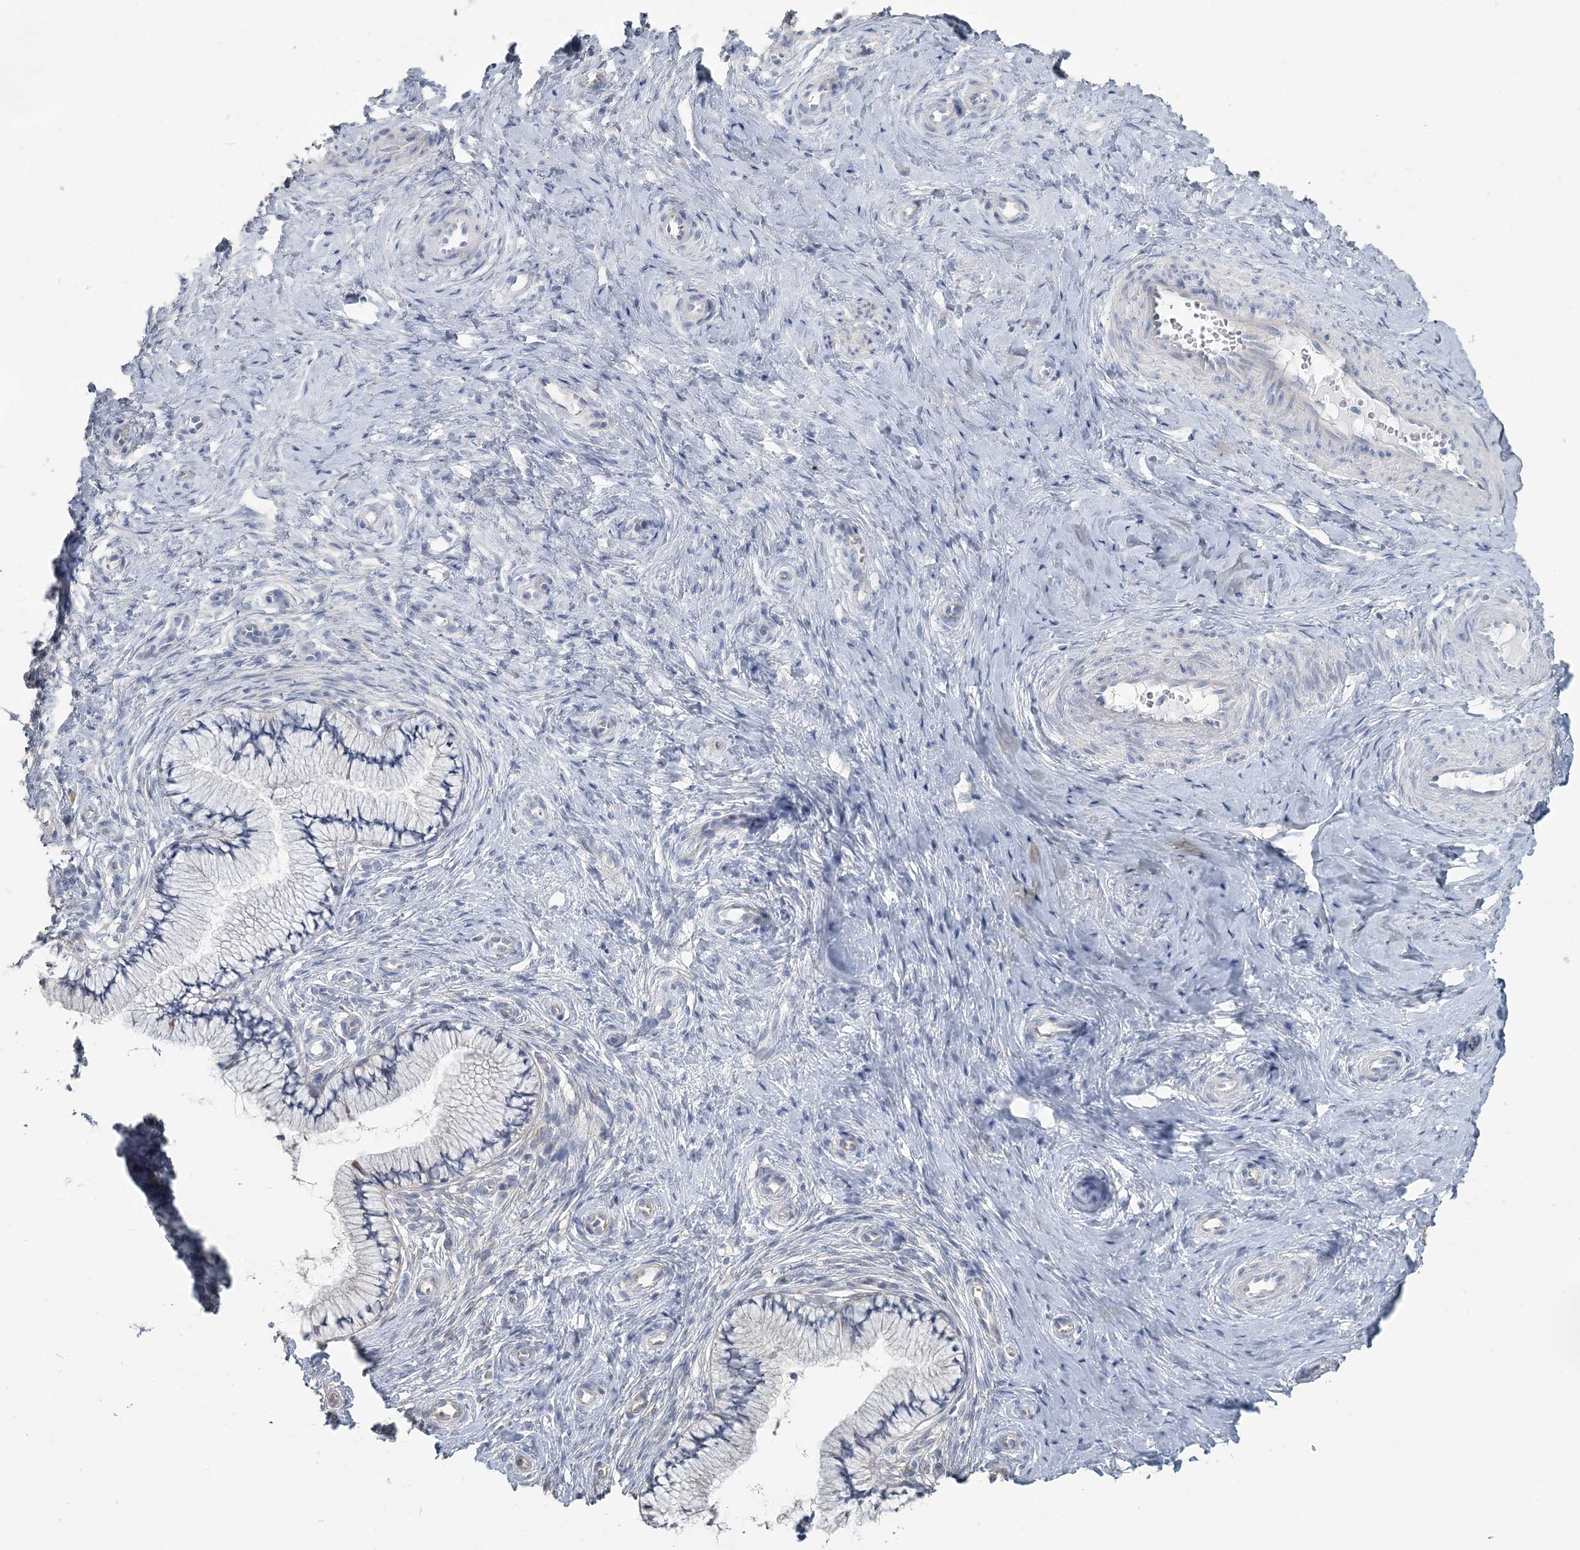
{"staining": {"intensity": "negative", "quantity": "none", "location": "none"}, "tissue": "cervix", "cell_type": "Glandular cells", "image_type": "normal", "snomed": [{"axis": "morphology", "description": "Normal tissue, NOS"}, {"axis": "topography", "description": "Cervix"}], "caption": "The photomicrograph exhibits no staining of glandular cells in normal cervix. (DAB immunohistochemistry, high magnification).", "gene": "CMBL", "patient": {"sex": "female", "age": 36}}